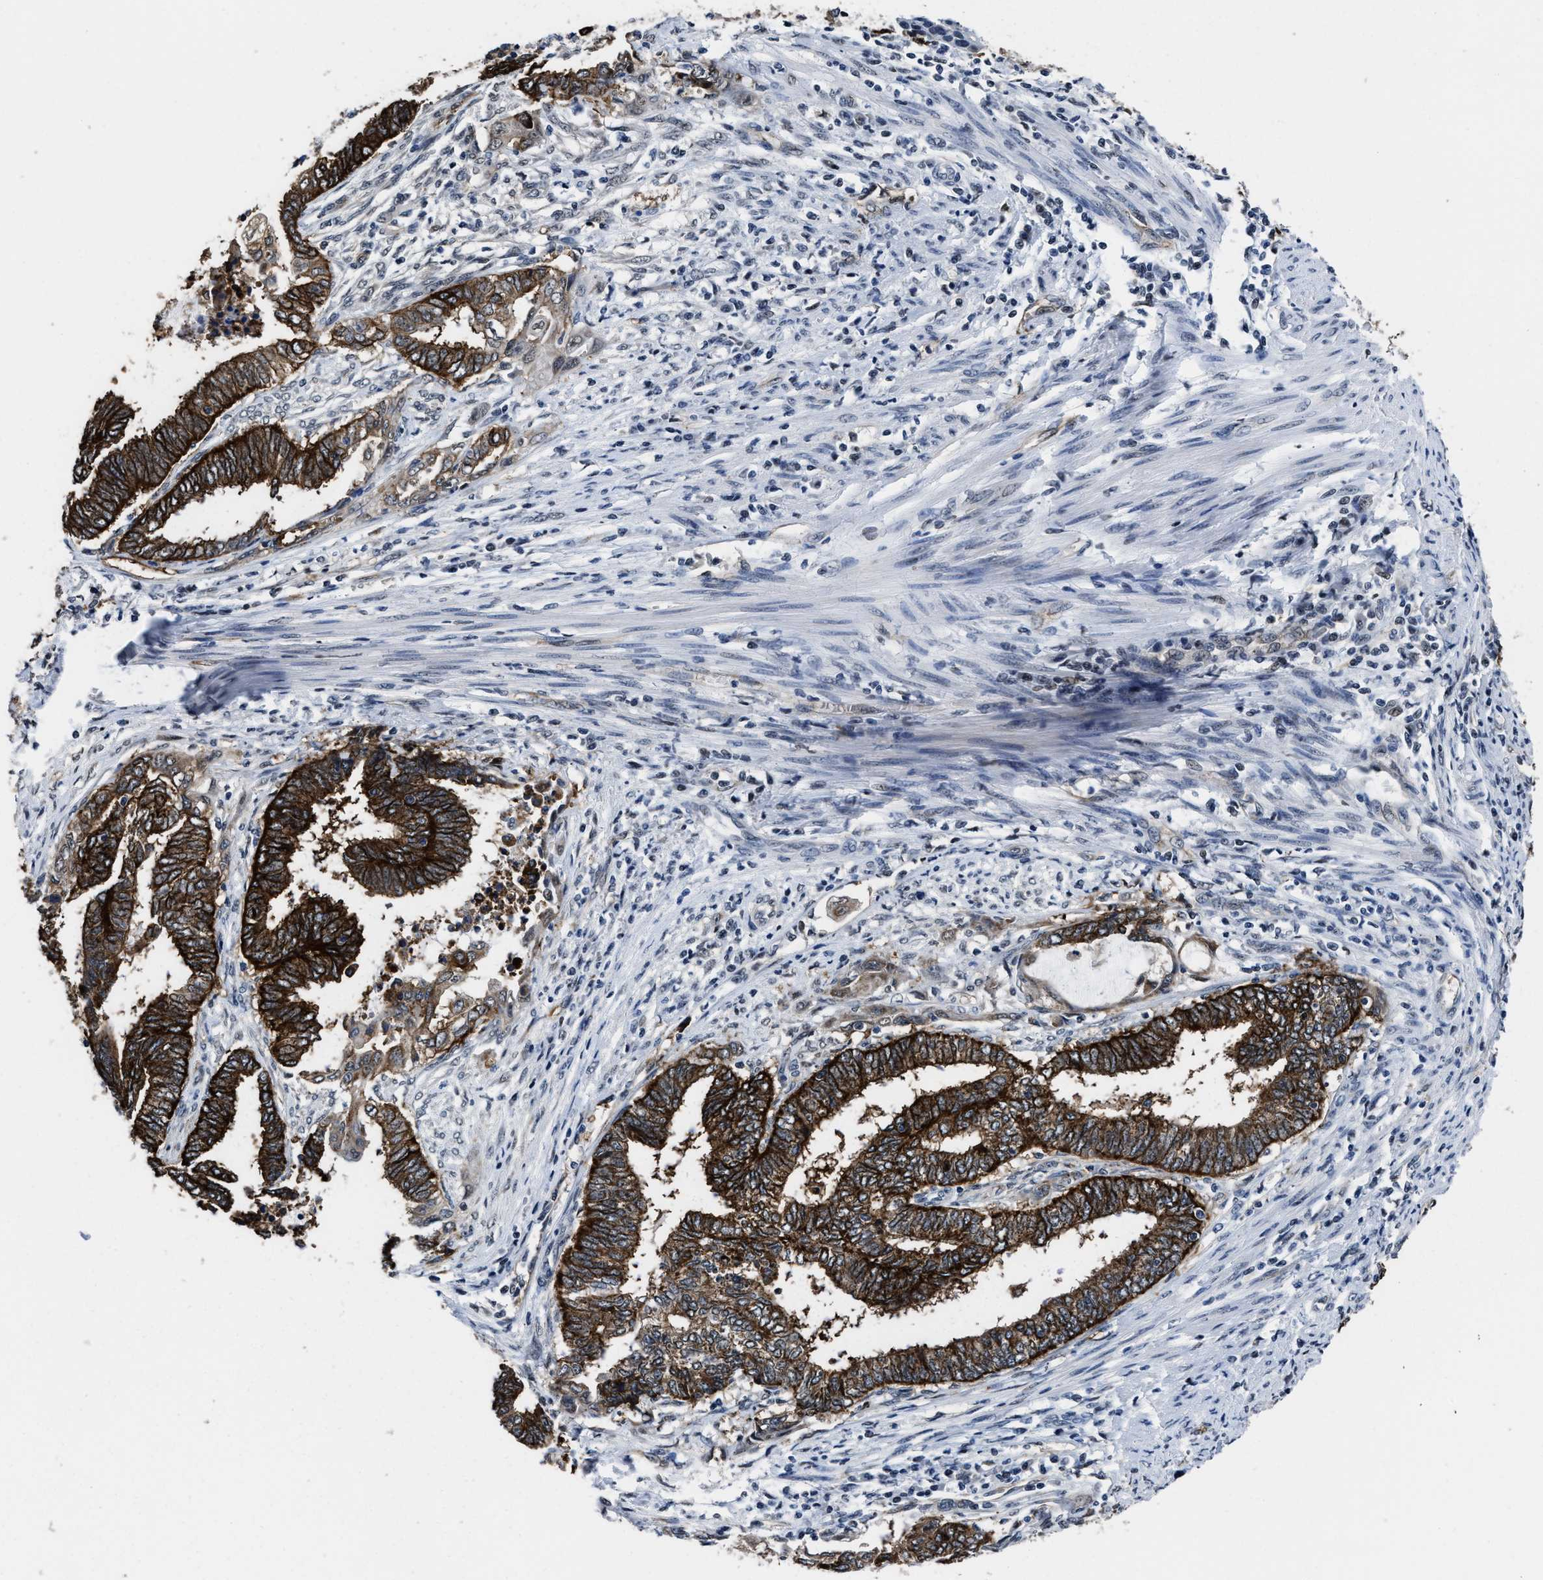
{"staining": {"intensity": "strong", "quantity": ">75%", "location": "cytoplasmic/membranous"}, "tissue": "endometrial cancer", "cell_type": "Tumor cells", "image_type": "cancer", "snomed": [{"axis": "morphology", "description": "Adenocarcinoma, NOS"}, {"axis": "topography", "description": "Uterus"}, {"axis": "topography", "description": "Endometrium"}], "caption": "Protein staining demonstrates strong cytoplasmic/membranous staining in approximately >75% of tumor cells in endometrial adenocarcinoma.", "gene": "MARCKSL1", "patient": {"sex": "female", "age": 70}}